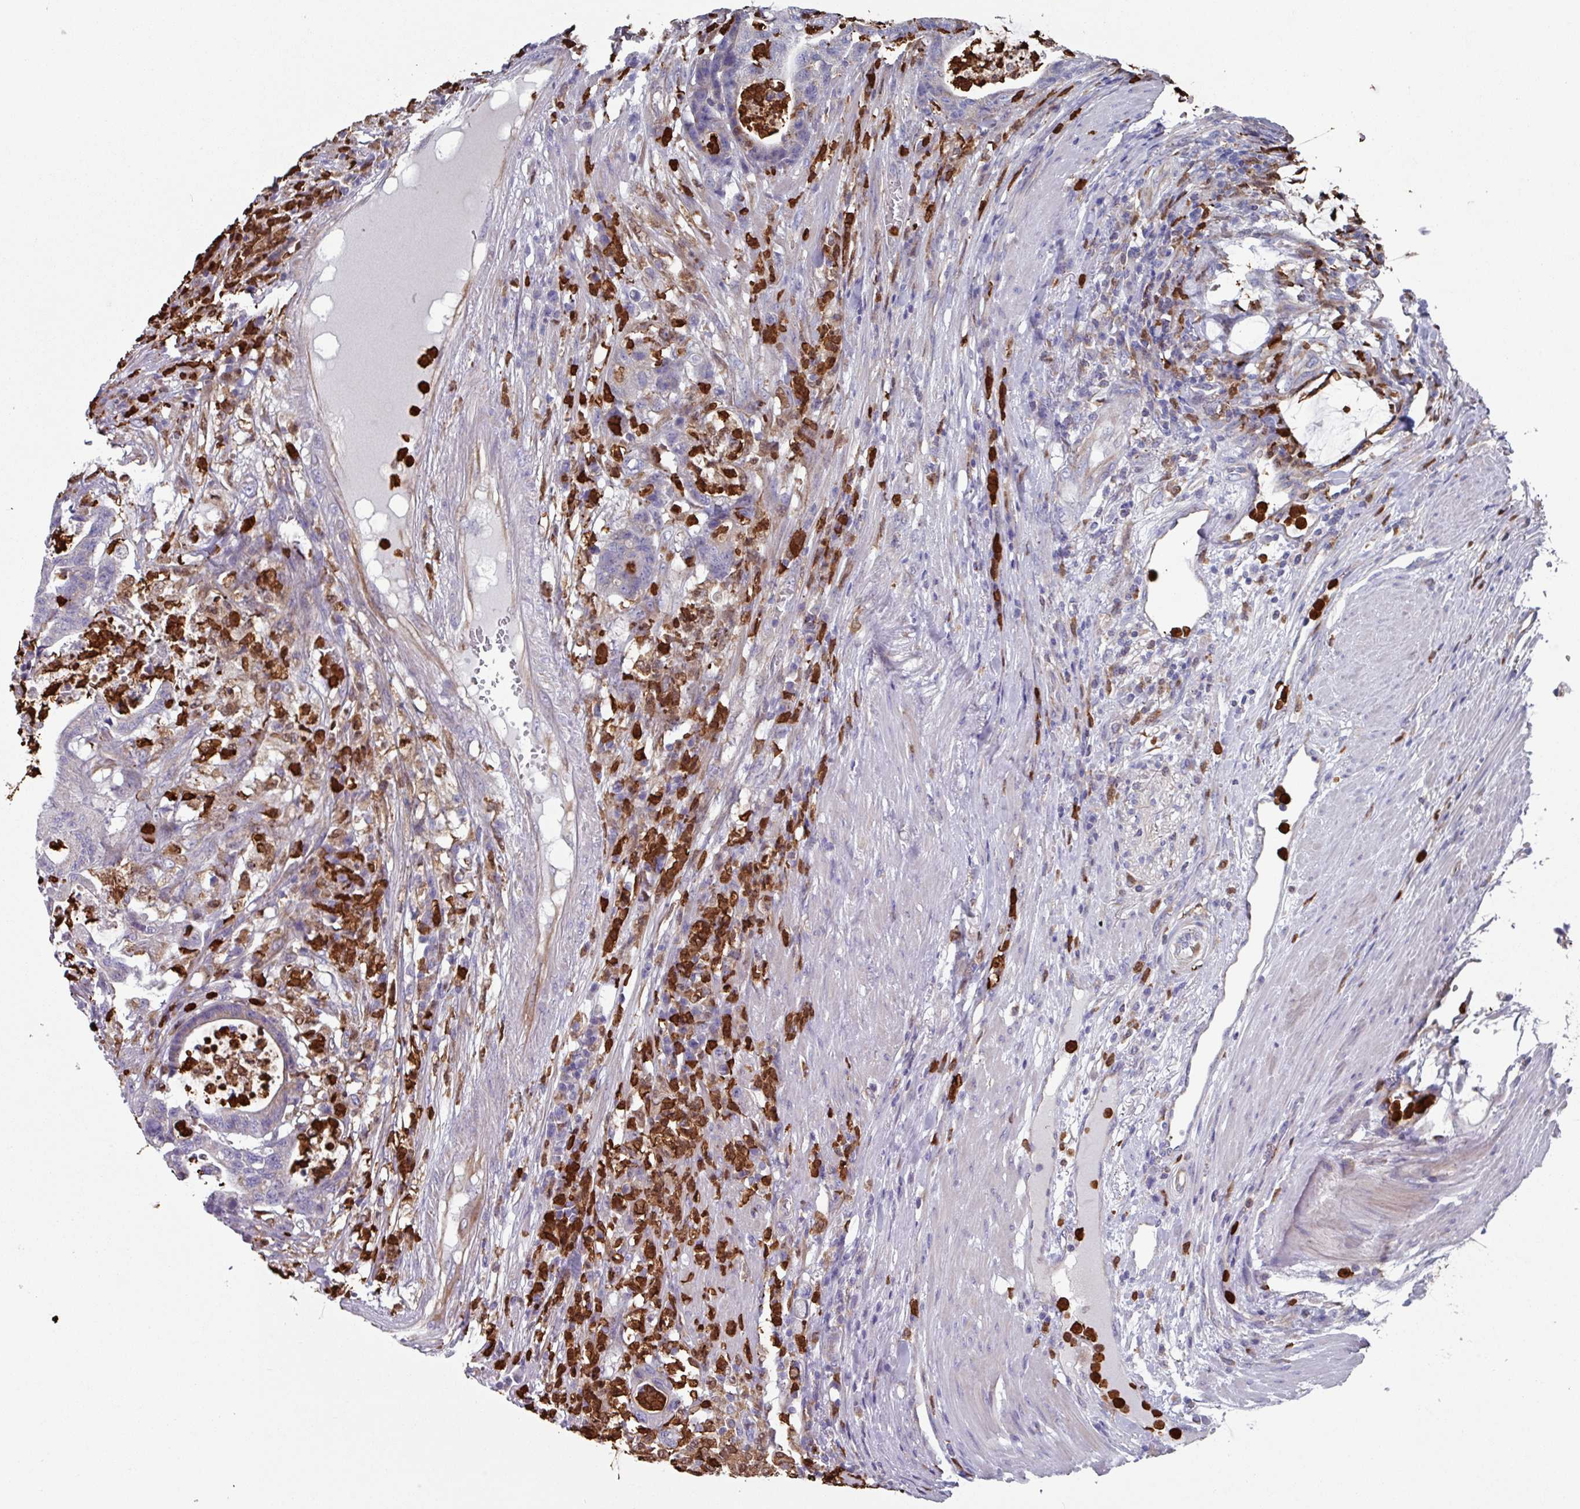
{"staining": {"intensity": "weak", "quantity": "<25%", "location": "cytoplasmic/membranous"}, "tissue": "colorectal cancer", "cell_type": "Tumor cells", "image_type": "cancer", "snomed": [{"axis": "morphology", "description": "Adenocarcinoma, NOS"}, {"axis": "topography", "description": "Colon"}], "caption": "High magnification brightfield microscopy of colorectal cancer (adenocarcinoma) stained with DAB (brown) and counterstained with hematoxylin (blue): tumor cells show no significant staining.", "gene": "UQCC2", "patient": {"sex": "female", "age": 84}}